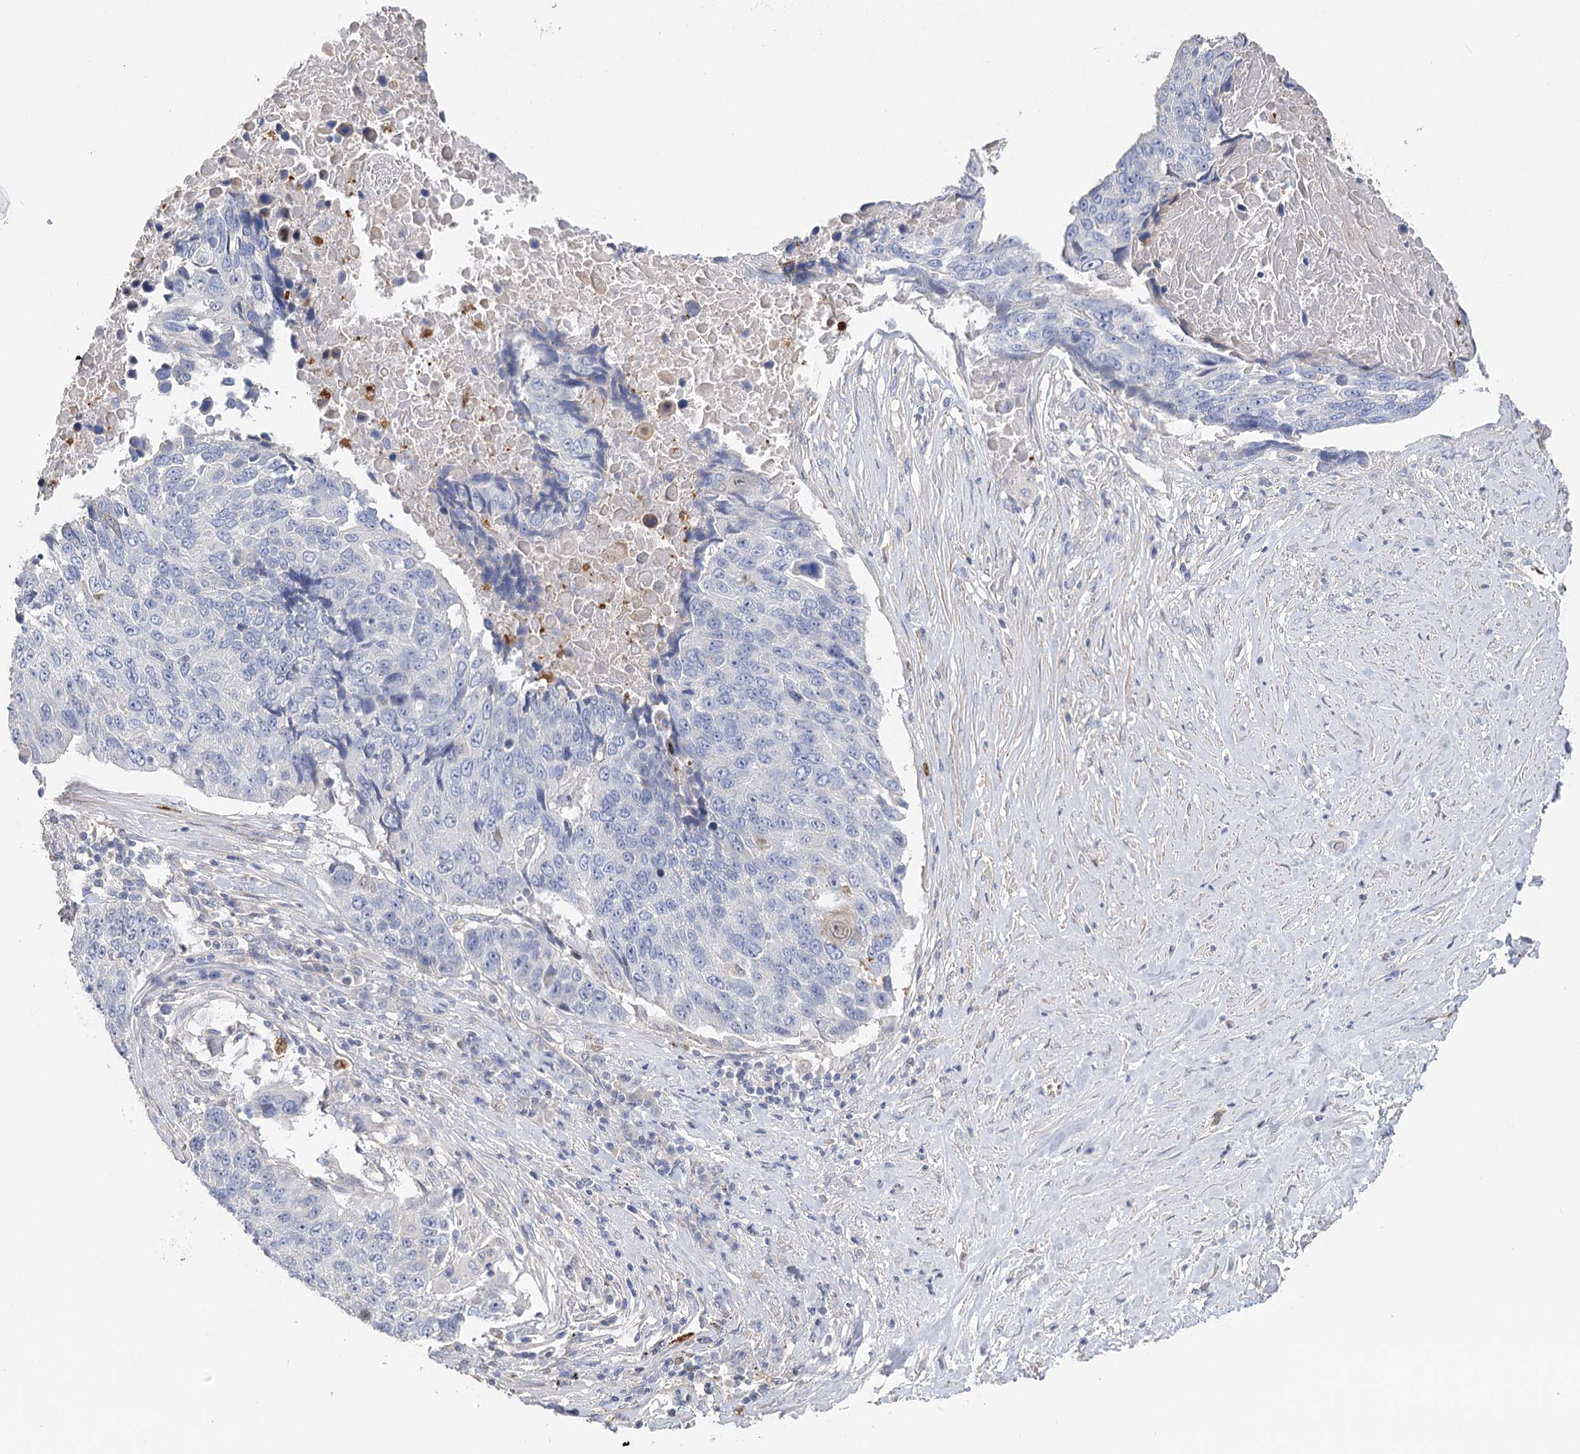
{"staining": {"intensity": "negative", "quantity": "none", "location": "none"}, "tissue": "lung cancer", "cell_type": "Tumor cells", "image_type": "cancer", "snomed": [{"axis": "morphology", "description": "Squamous cell carcinoma, NOS"}, {"axis": "topography", "description": "Lung"}], "caption": "Immunohistochemical staining of human squamous cell carcinoma (lung) reveals no significant staining in tumor cells. (Immunohistochemistry (ihc), brightfield microscopy, high magnification).", "gene": "EPB41L5", "patient": {"sex": "male", "age": 66}}